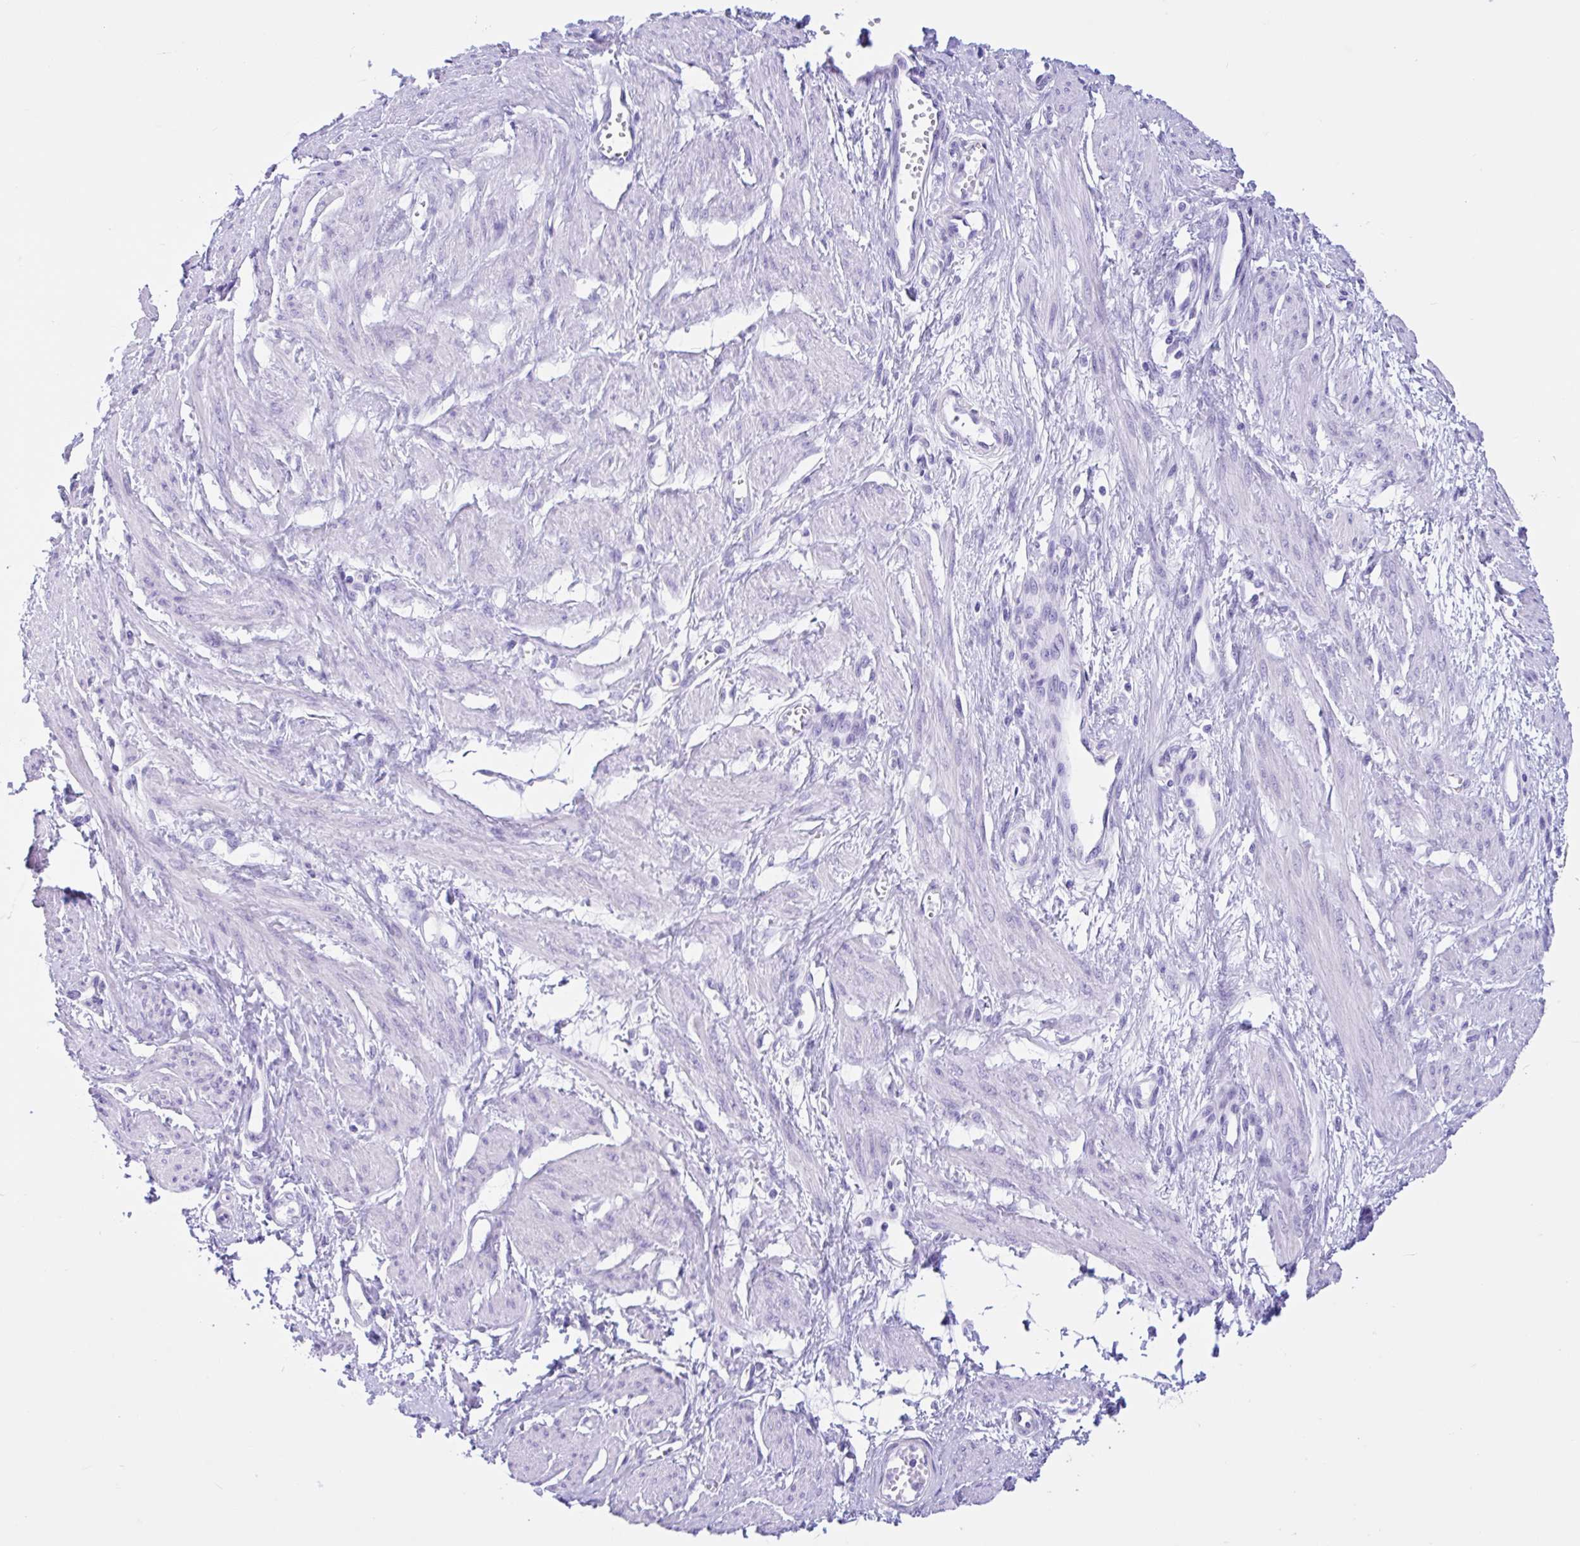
{"staining": {"intensity": "negative", "quantity": "none", "location": "none"}, "tissue": "smooth muscle", "cell_type": "Smooth muscle cells", "image_type": "normal", "snomed": [{"axis": "morphology", "description": "Normal tissue, NOS"}, {"axis": "topography", "description": "Smooth muscle"}, {"axis": "topography", "description": "Uterus"}], "caption": "High magnification brightfield microscopy of benign smooth muscle stained with DAB (3,3'-diaminobenzidine) (brown) and counterstained with hematoxylin (blue): smooth muscle cells show no significant expression. Brightfield microscopy of immunohistochemistry (IHC) stained with DAB (brown) and hematoxylin (blue), captured at high magnification.", "gene": "IAPP", "patient": {"sex": "female", "age": 39}}